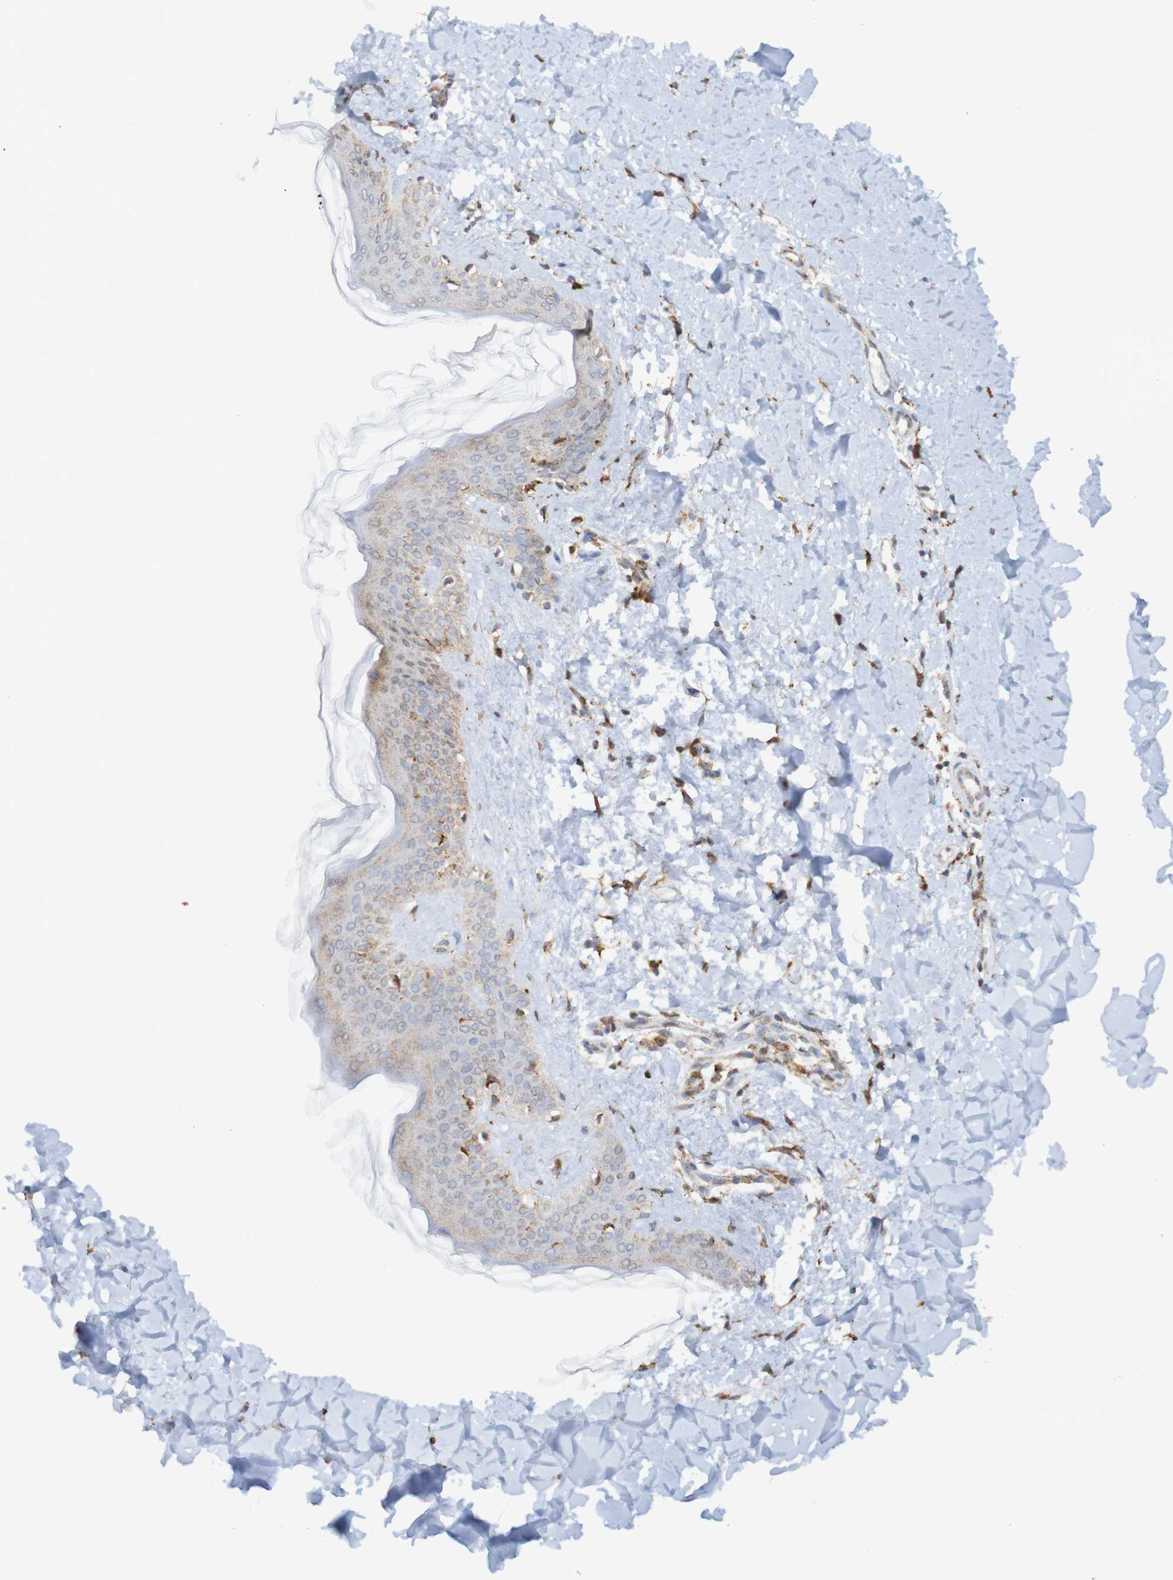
{"staining": {"intensity": "moderate", "quantity": ">75%", "location": "cytoplasmic/membranous"}, "tissue": "skin", "cell_type": "Fibroblasts", "image_type": "normal", "snomed": [{"axis": "morphology", "description": "Normal tissue, NOS"}, {"axis": "topography", "description": "Skin"}], "caption": "IHC photomicrograph of benign human skin stained for a protein (brown), which reveals medium levels of moderate cytoplasmic/membranous expression in about >75% of fibroblasts.", "gene": "PDIA3", "patient": {"sex": "female", "age": 41}}